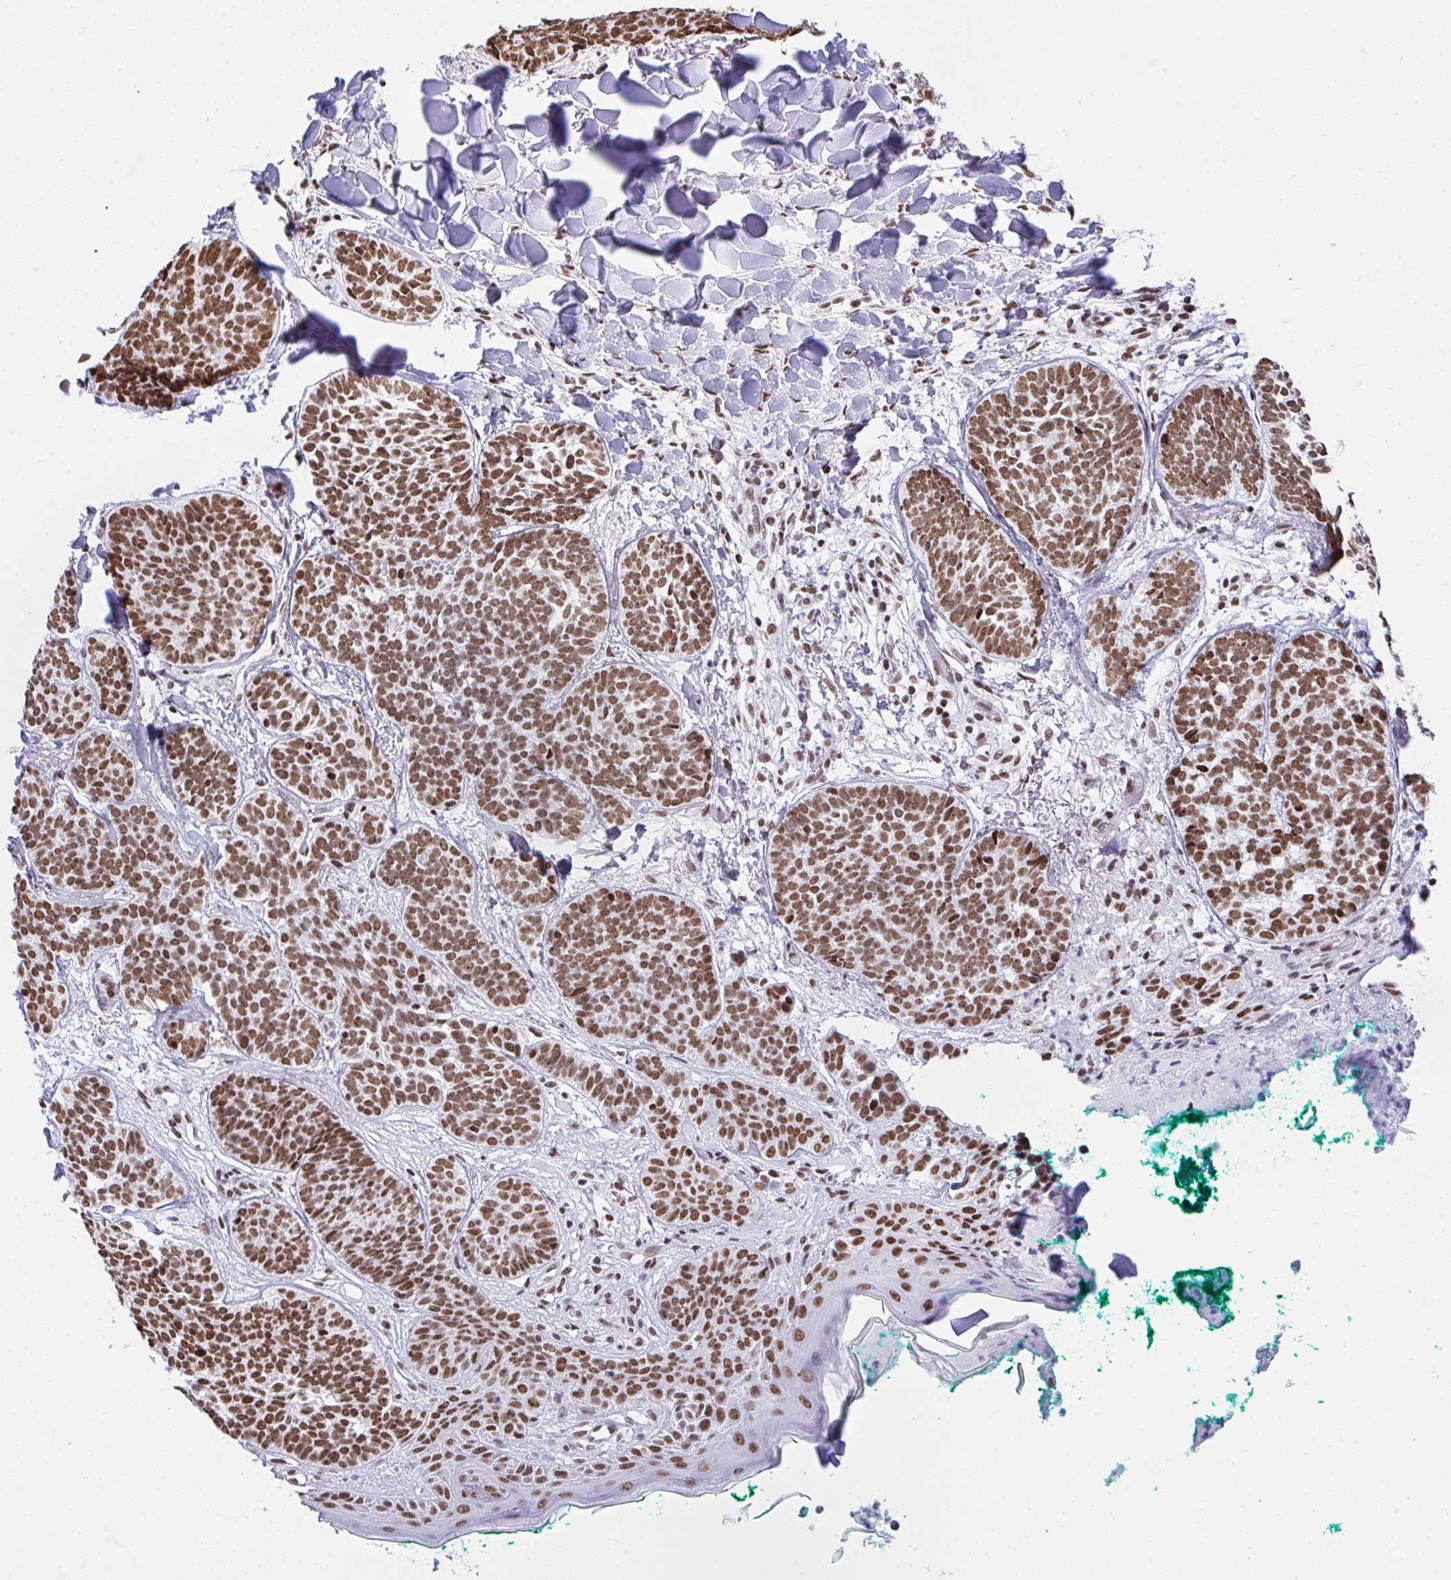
{"staining": {"intensity": "strong", "quantity": ">75%", "location": "nuclear"}, "tissue": "skin cancer", "cell_type": "Tumor cells", "image_type": "cancer", "snomed": [{"axis": "morphology", "description": "Basal cell carcinoma"}, {"axis": "topography", "description": "Skin"}, {"axis": "topography", "description": "Skin of neck"}, {"axis": "topography", "description": "Skin of shoulder"}, {"axis": "topography", "description": "Skin of back"}], "caption": "Protein staining by immunohistochemistry shows strong nuclear positivity in about >75% of tumor cells in skin basal cell carcinoma. (DAB = brown stain, brightfield microscopy at high magnification).", "gene": "DDX52", "patient": {"sex": "male", "age": 80}}